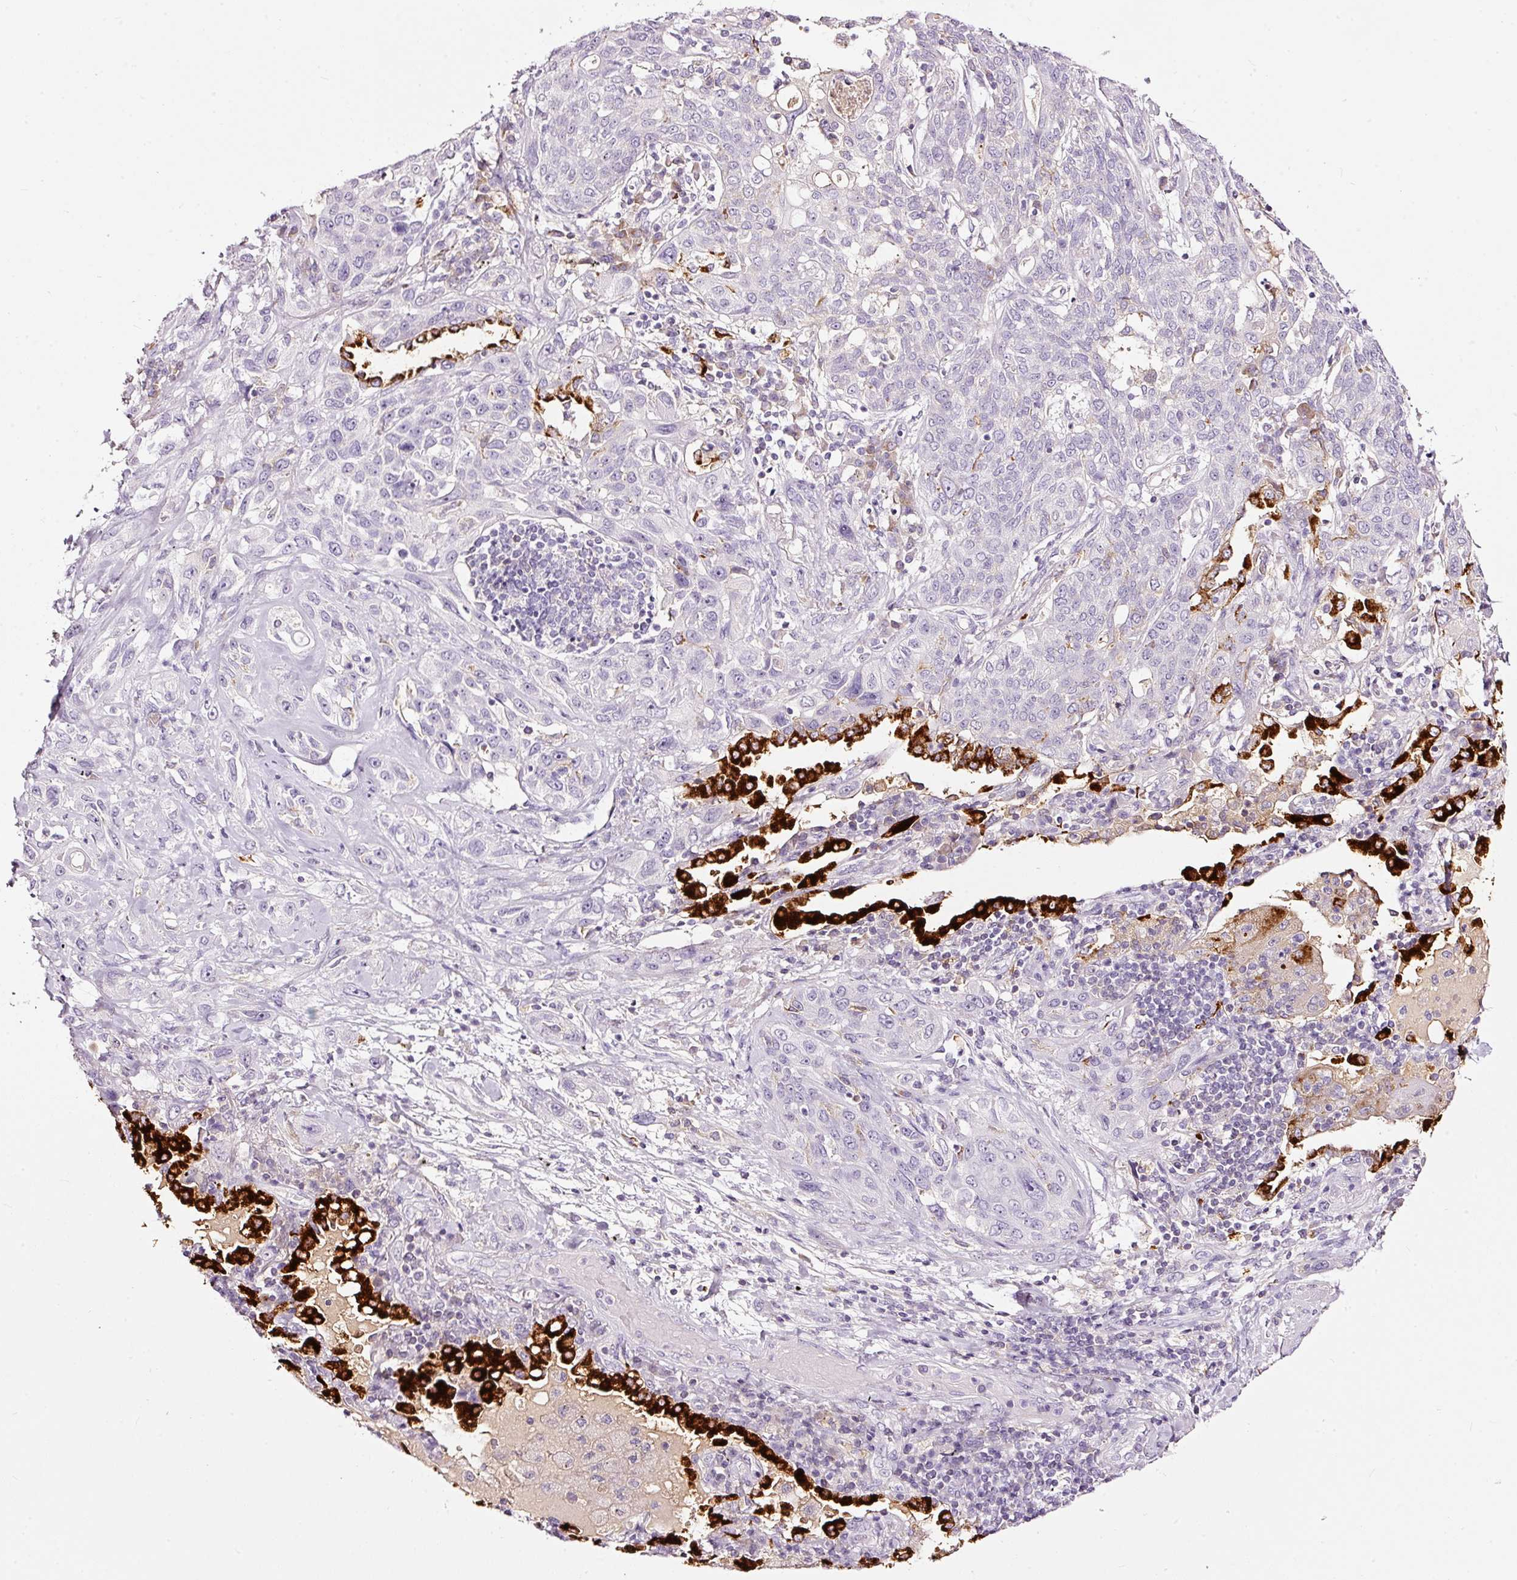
{"staining": {"intensity": "negative", "quantity": "none", "location": "none"}, "tissue": "lung cancer", "cell_type": "Tumor cells", "image_type": "cancer", "snomed": [{"axis": "morphology", "description": "Squamous cell carcinoma, NOS"}, {"axis": "topography", "description": "Lung"}], "caption": "DAB (3,3'-diaminobenzidine) immunohistochemical staining of squamous cell carcinoma (lung) displays no significant positivity in tumor cells.", "gene": "LAMP3", "patient": {"sex": "female", "age": 70}}